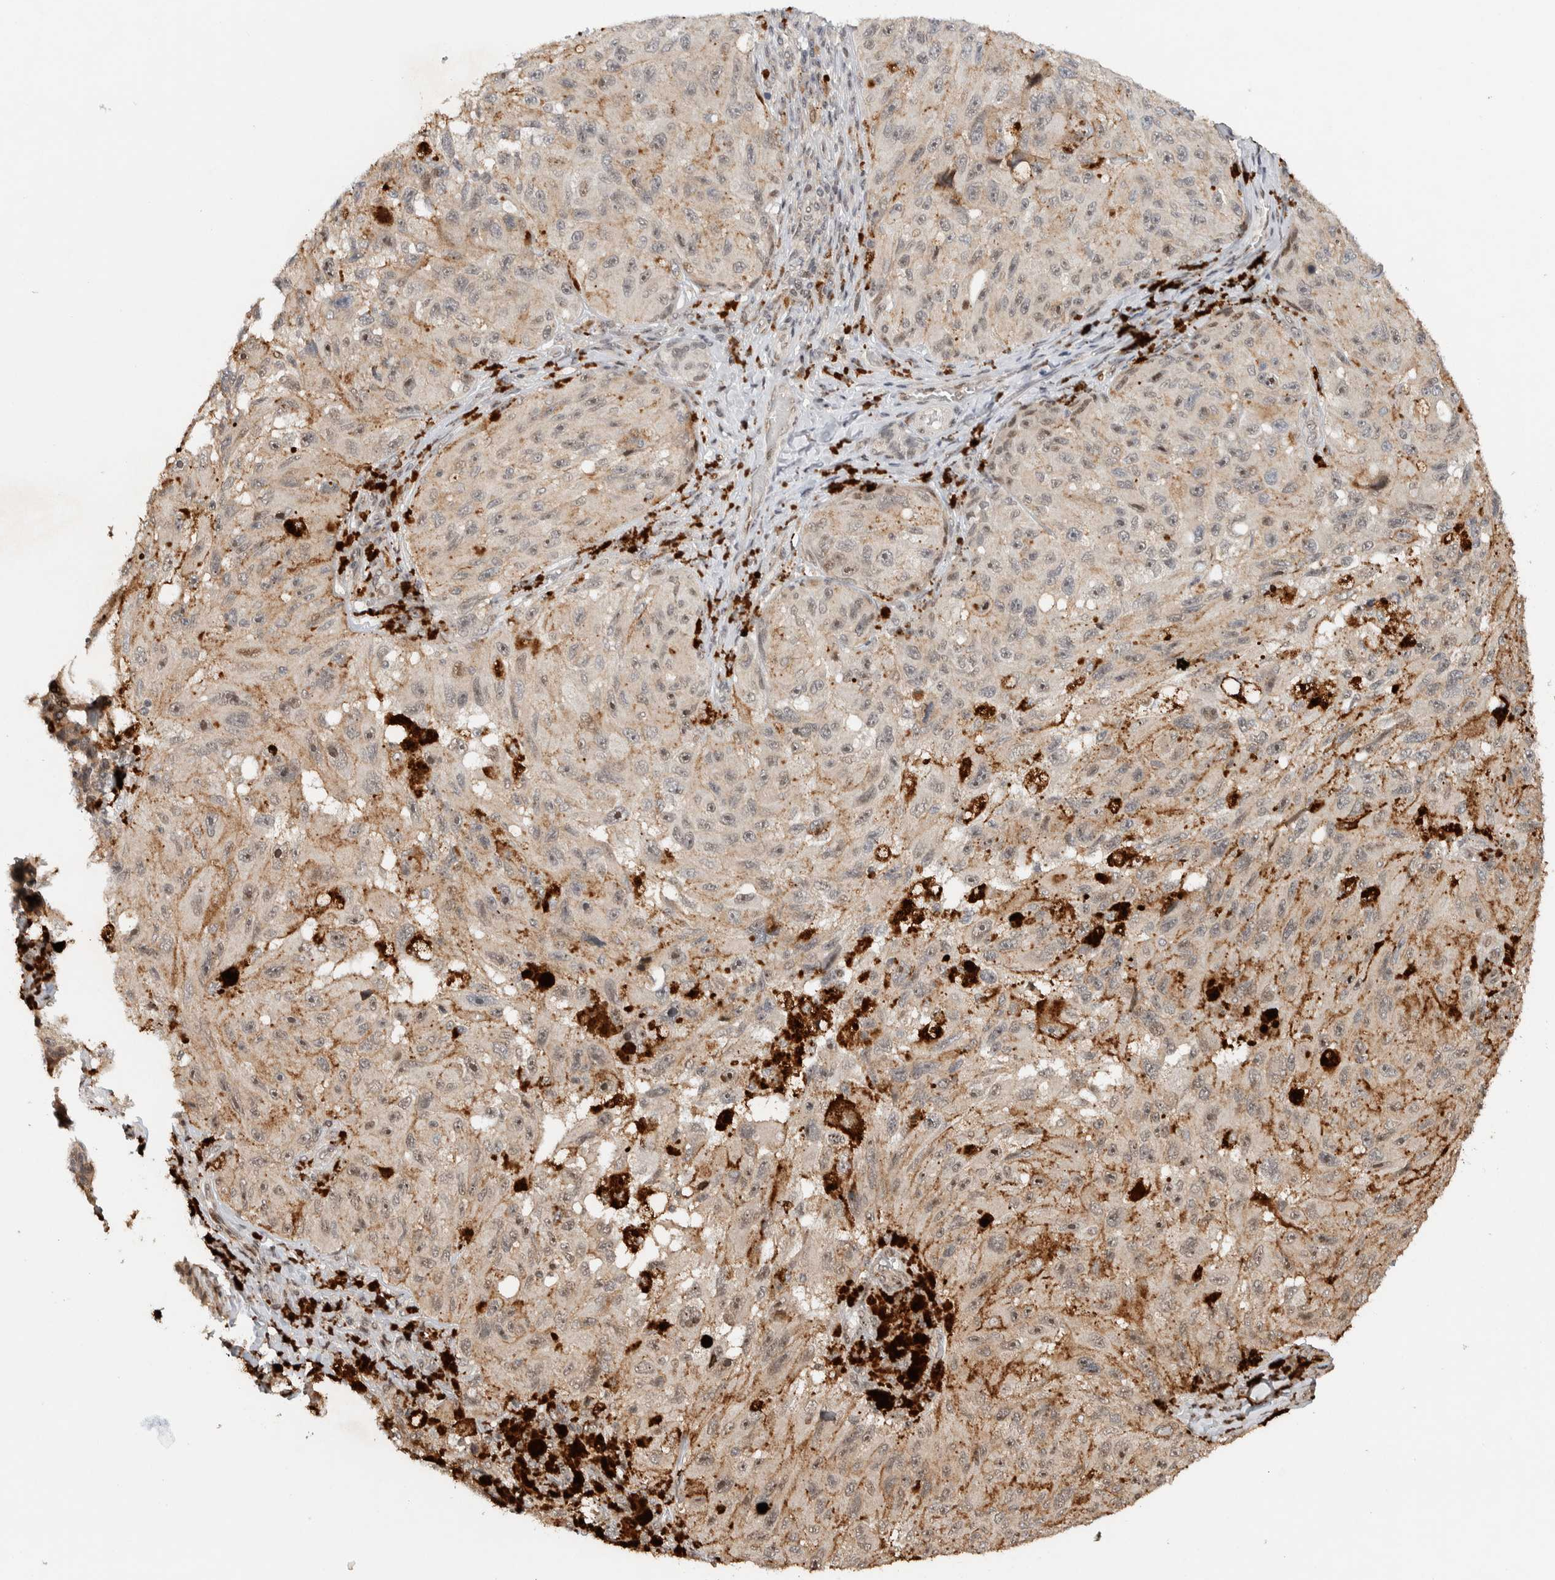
{"staining": {"intensity": "weak", "quantity": "<25%", "location": "nuclear"}, "tissue": "melanoma", "cell_type": "Tumor cells", "image_type": "cancer", "snomed": [{"axis": "morphology", "description": "Malignant melanoma, NOS"}, {"axis": "topography", "description": "Skin"}], "caption": "This is an immunohistochemistry (IHC) image of malignant melanoma. There is no positivity in tumor cells.", "gene": "ZNF521", "patient": {"sex": "female", "age": 73}}